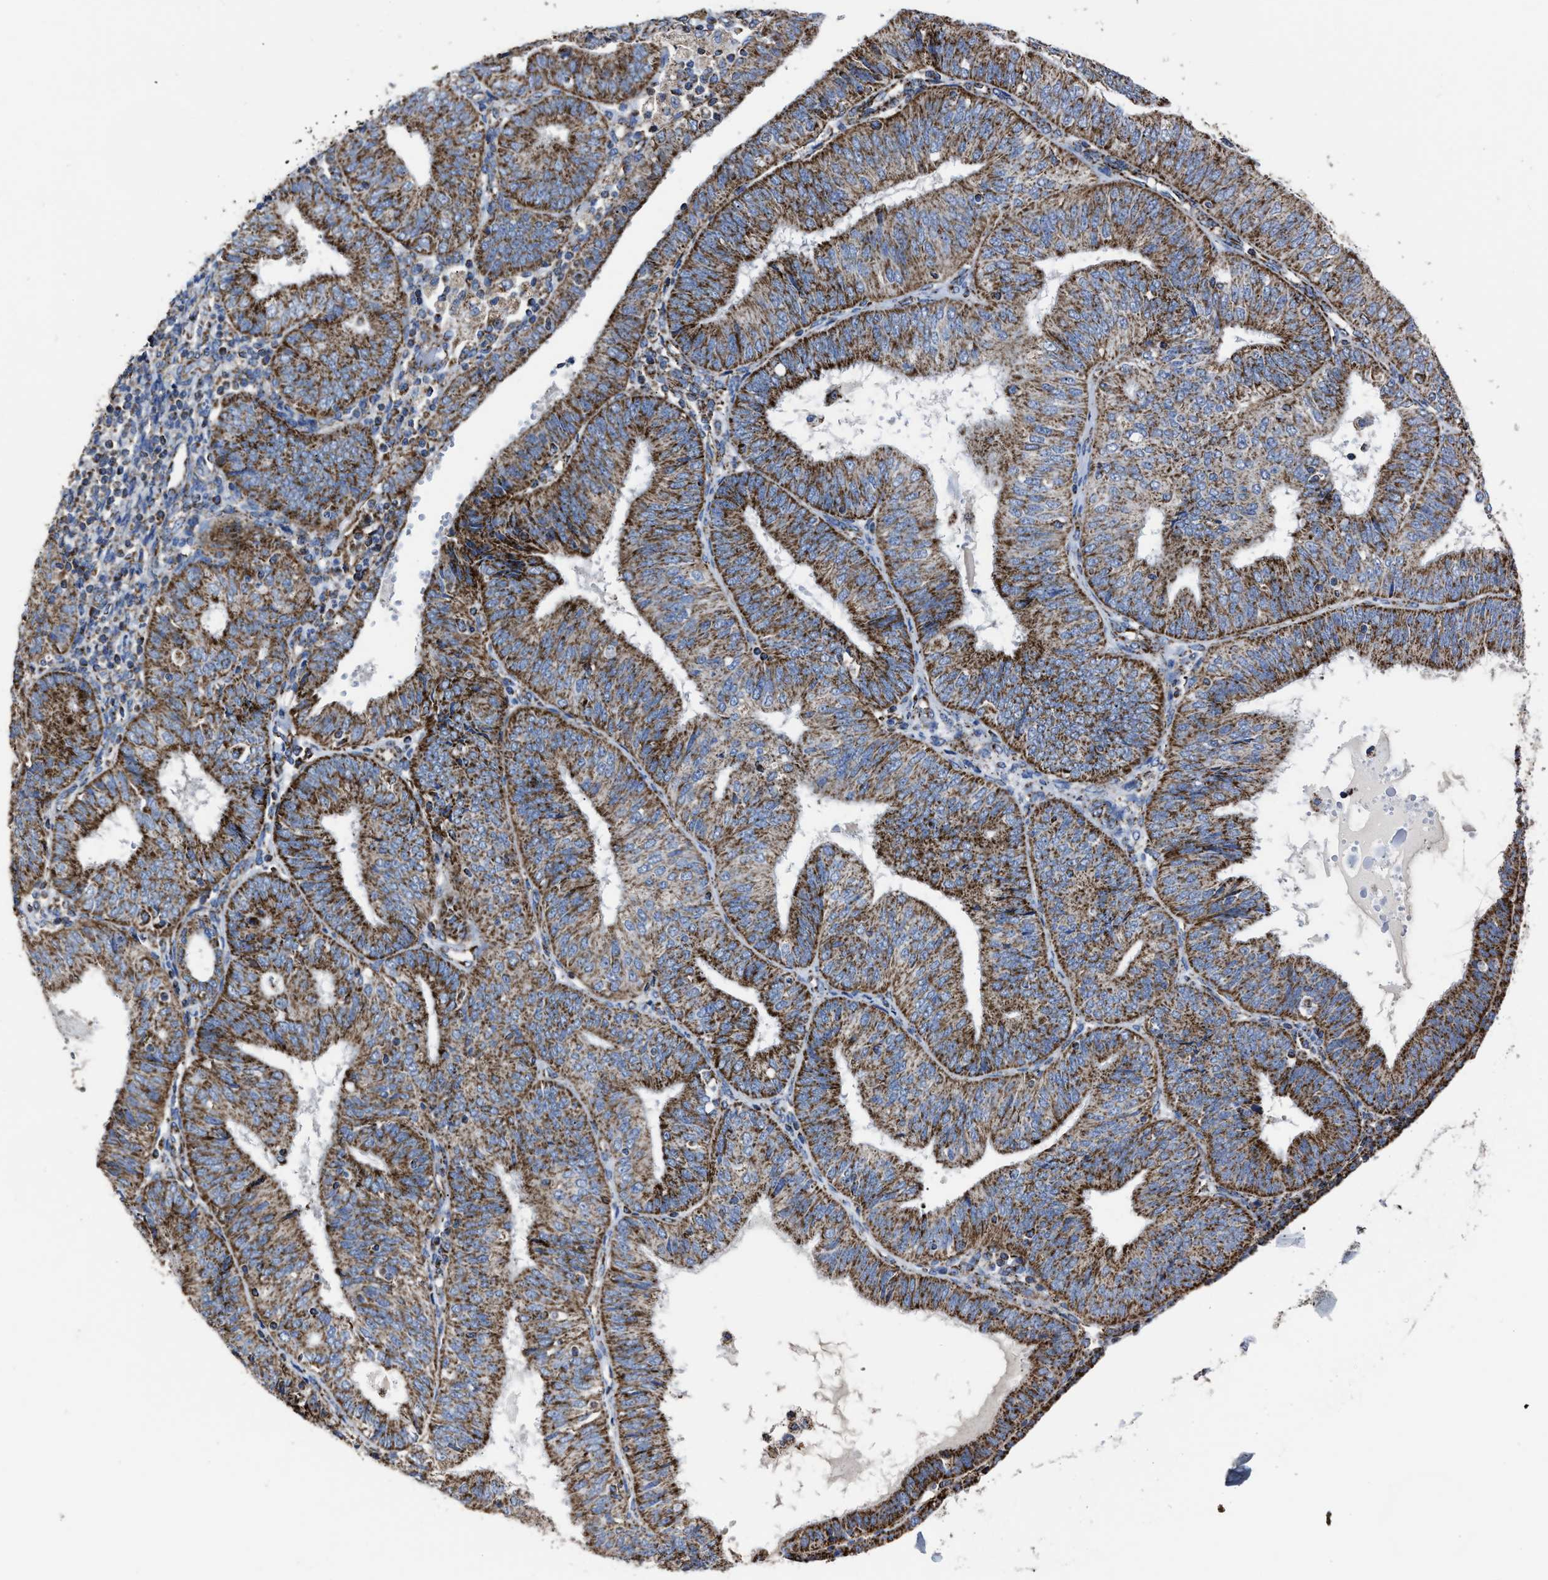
{"staining": {"intensity": "strong", "quantity": ">75%", "location": "cytoplasmic/membranous"}, "tissue": "endometrial cancer", "cell_type": "Tumor cells", "image_type": "cancer", "snomed": [{"axis": "morphology", "description": "Adenocarcinoma, NOS"}, {"axis": "topography", "description": "Endometrium"}], "caption": "Strong cytoplasmic/membranous positivity is identified in about >75% of tumor cells in endometrial adenocarcinoma.", "gene": "NDUFV3", "patient": {"sex": "female", "age": 58}}